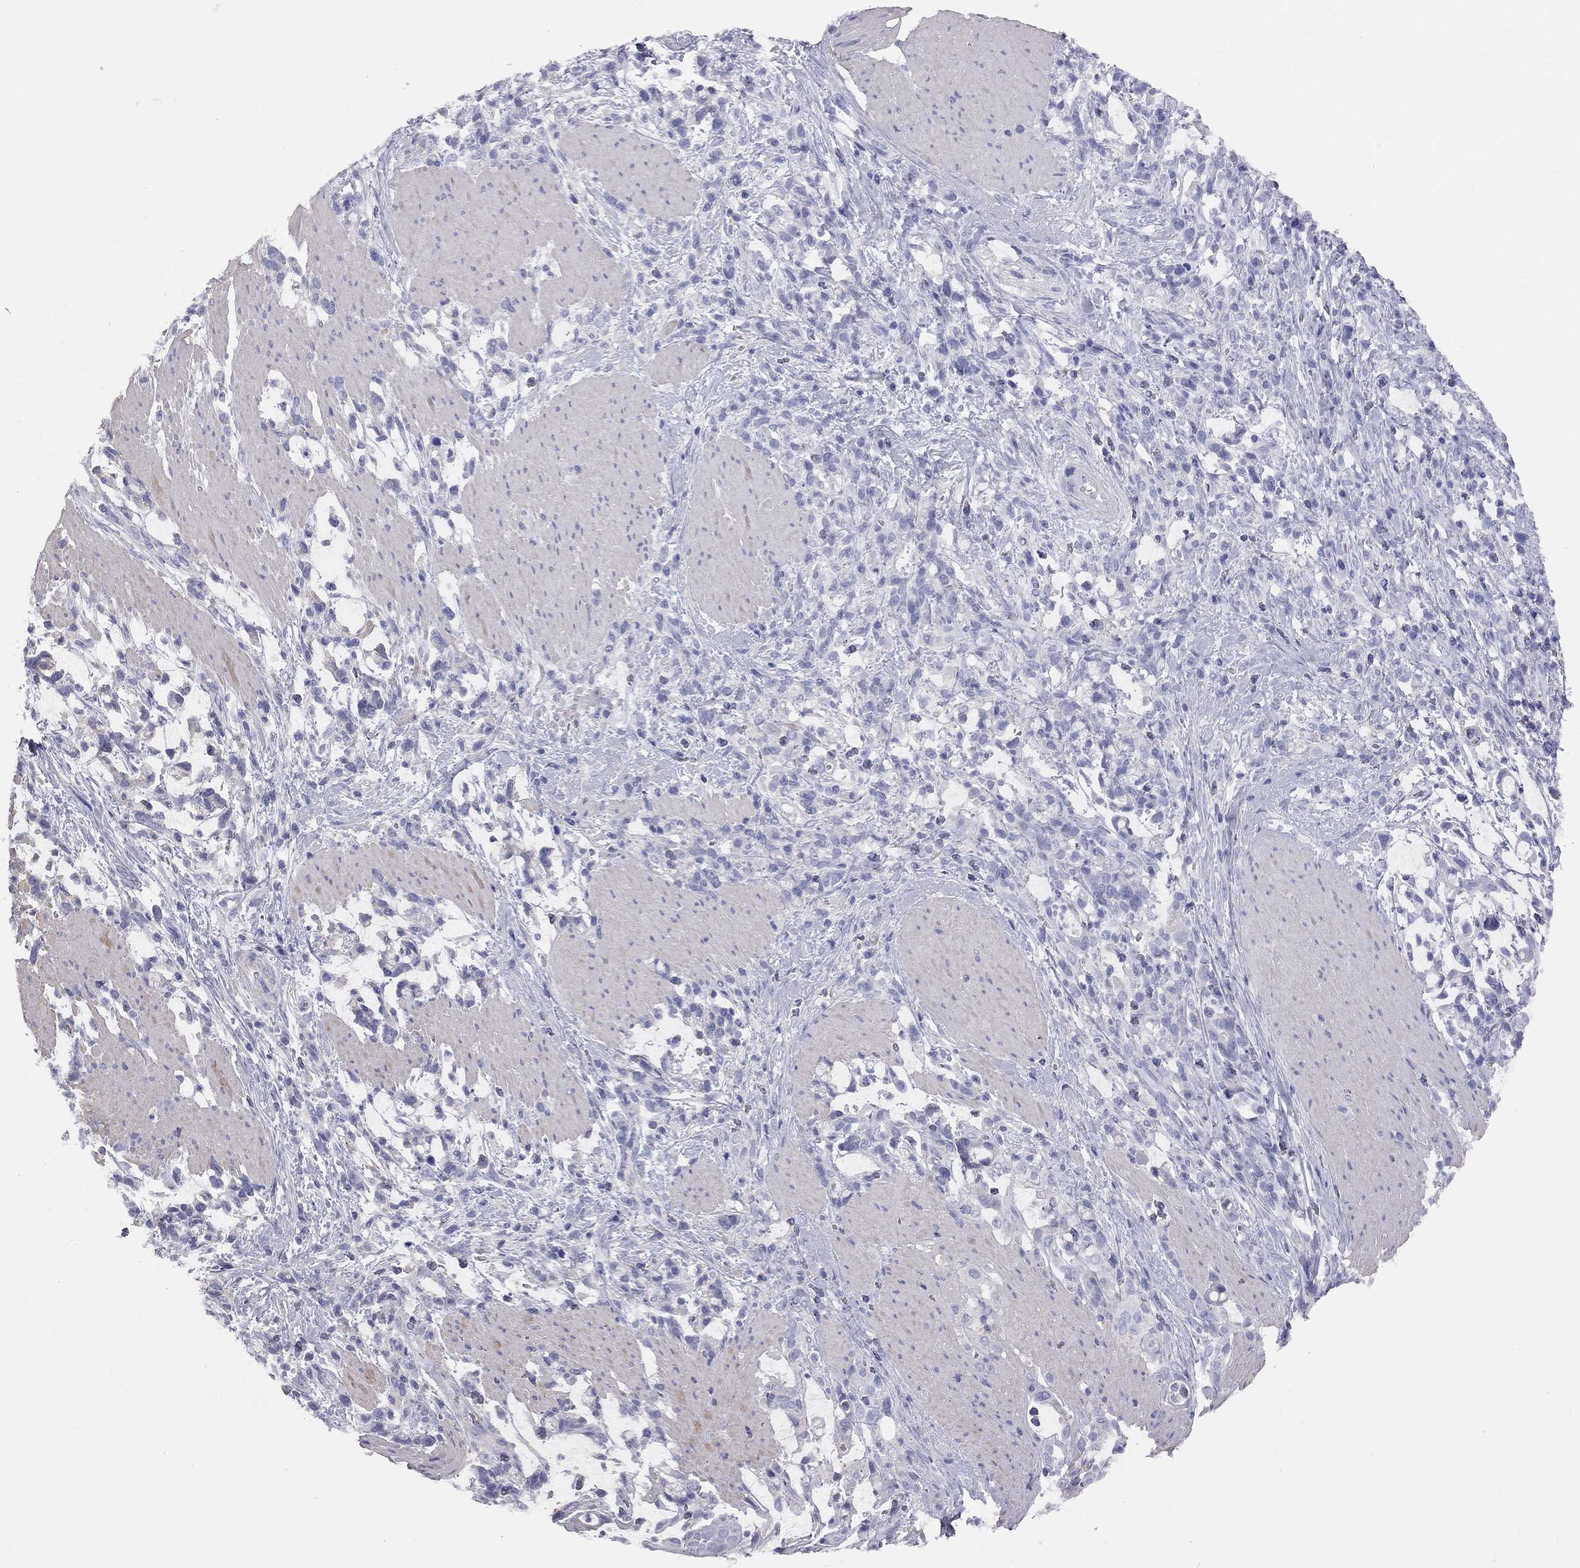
{"staining": {"intensity": "negative", "quantity": "none", "location": "none"}, "tissue": "stomach cancer", "cell_type": "Tumor cells", "image_type": "cancer", "snomed": [{"axis": "morphology", "description": "Adenocarcinoma, NOS"}, {"axis": "topography", "description": "Stomach"}], "caption": "Immunohistochemistry image of neoplastic tissue: adenocarcinoma (stomach) stained with DAB (3,3'-diaminobenzidine) demonstrates no significant protein staining in tumor cells.", "gene": "ADCYAP1", "patient": {"sex": "female", "age": 57}}